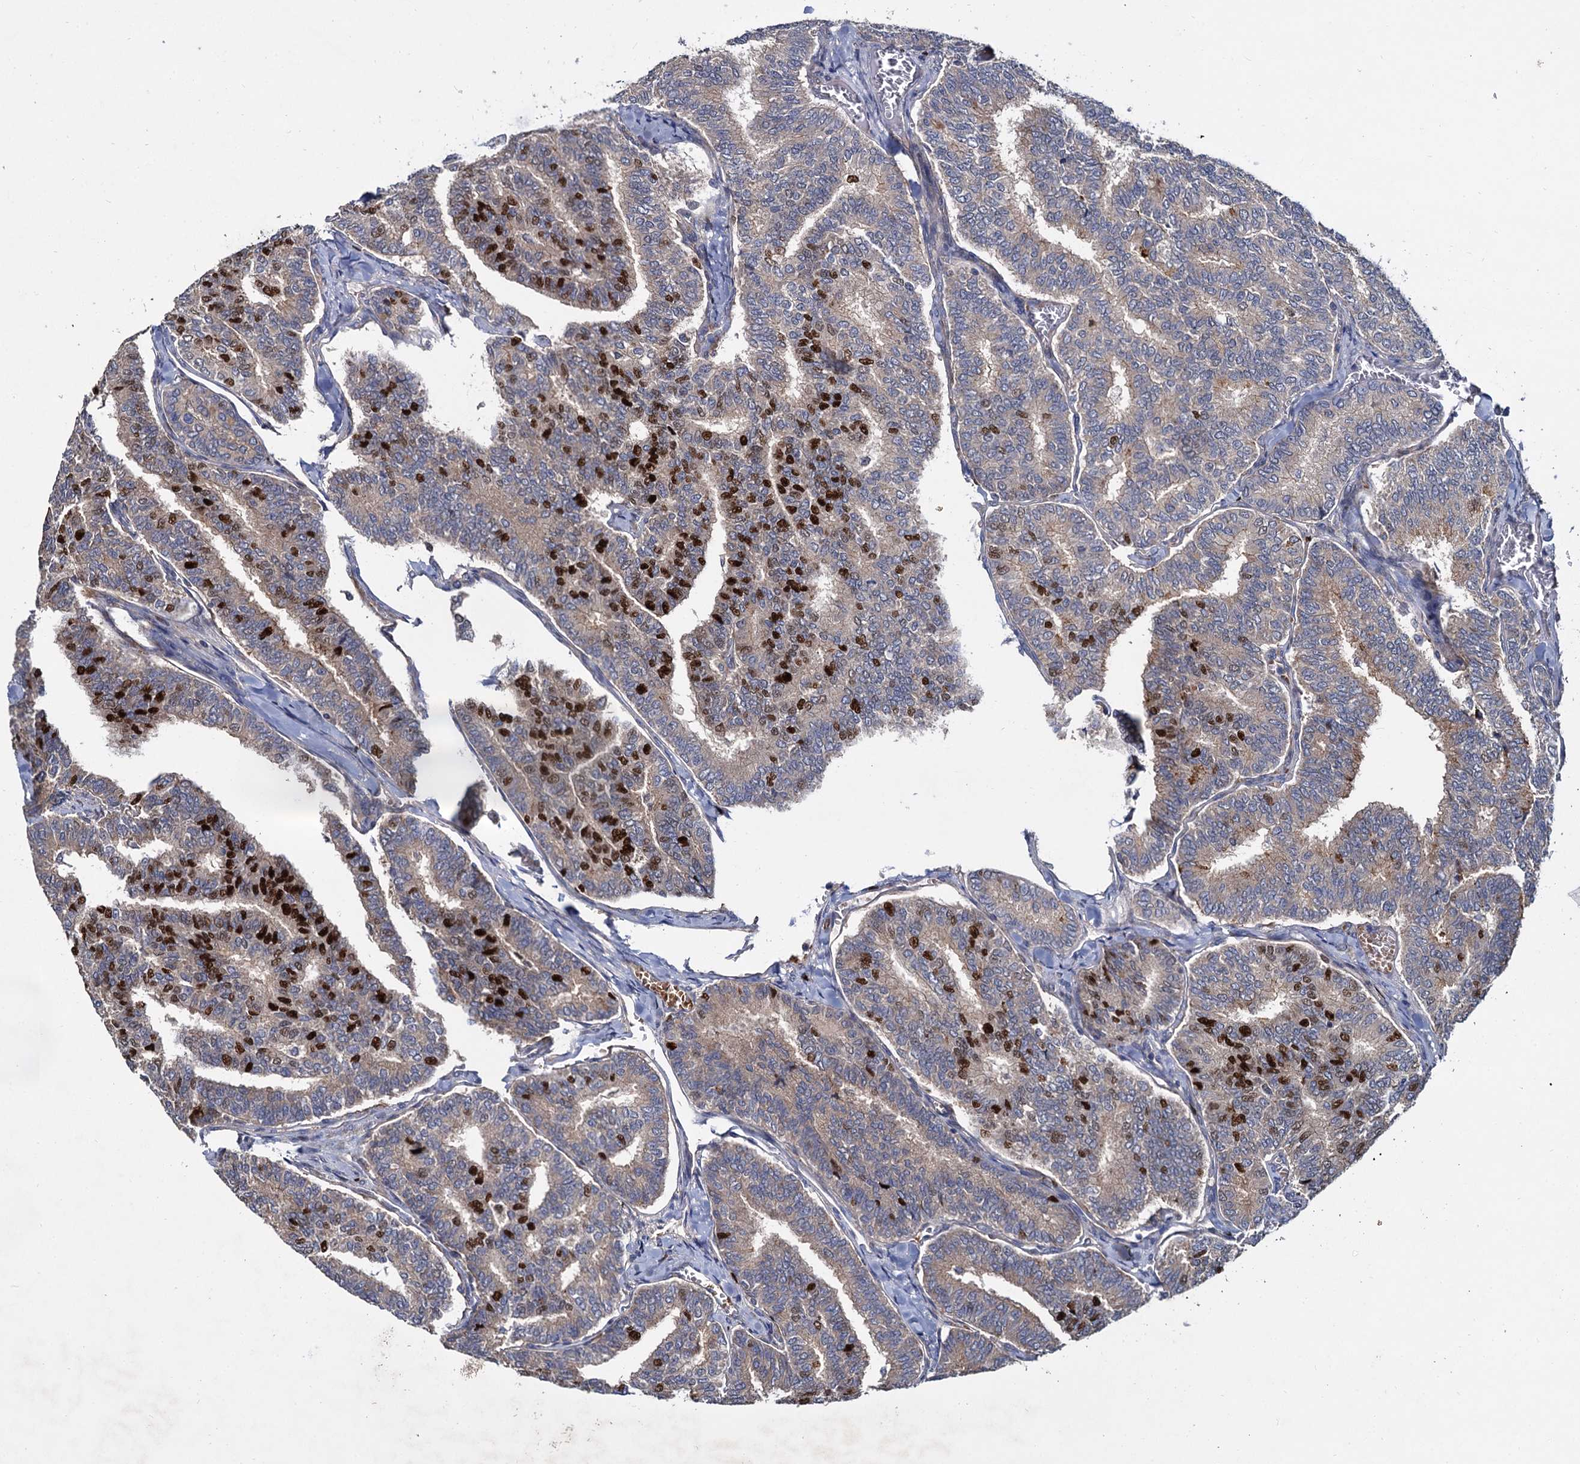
{"staining": {"intensity": "strong", "quantity": "25%-75%", "location": "nuclear"}, "tissue": "thyroid cancer", "cell_type": "Tumor cells", "image_type": "cancer", "snomed": [{"axis": "morphology", "description": "Papillary adenocarcinoma, NOS"}, {"axis": "topography", "description": "Thyroid gland"}], "caption": "This histopathology image reveals immunohistochemistry (IHC) staining of human papillary adenocarcinoma (thyroid), with high strong nuclear positivity in approximately 25%-75% of tumor cells.", "gene": "ISM2", "patient": {"sex": "female", "age": 35}}